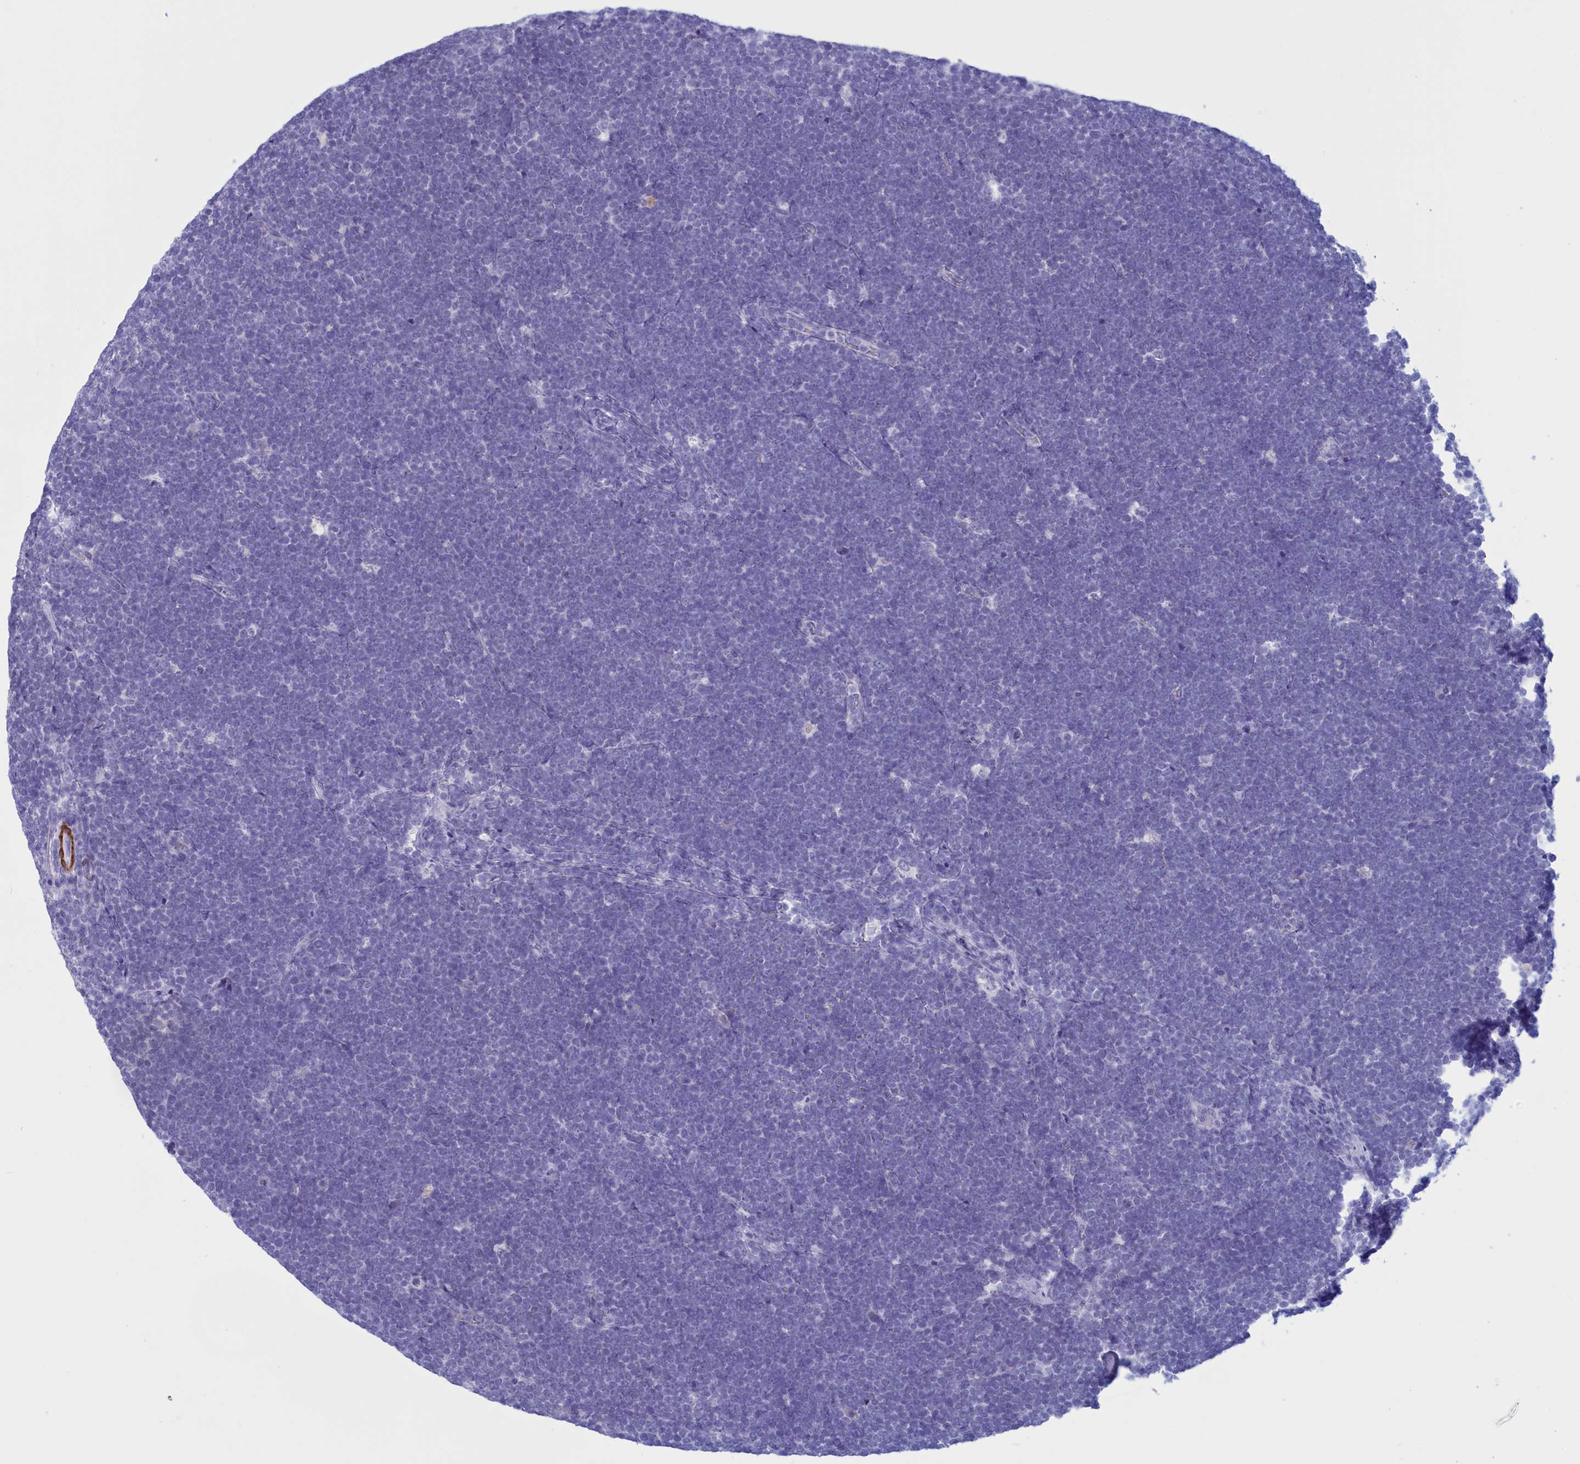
{"staining": {"intensity": "negative", "quantity": "none", "location": "none"}, "tissue": "lymphoma", "cell_type": "Tumor cells", "image_type": "cancer", "snomed": [{"axis": "morphology", "description": "Malignant lymphoma, non-Hodgkin's type, High grade"}, {"axis": "topography", "description": "Lymph node"}], "caption": "Tumor cells show no significant protein positivity in malignant lymphoma, non-Hodgkin's type (high-grade). The staining was performed using DAB (3,3'-diaminobenzidine) to visualize the protein expression in brown, while the nuclei were stained in blue with hematoxylin (Magnification: 20x).", "gene": "GAPDHS", "patient": {"sex": "male", "age": 13}}